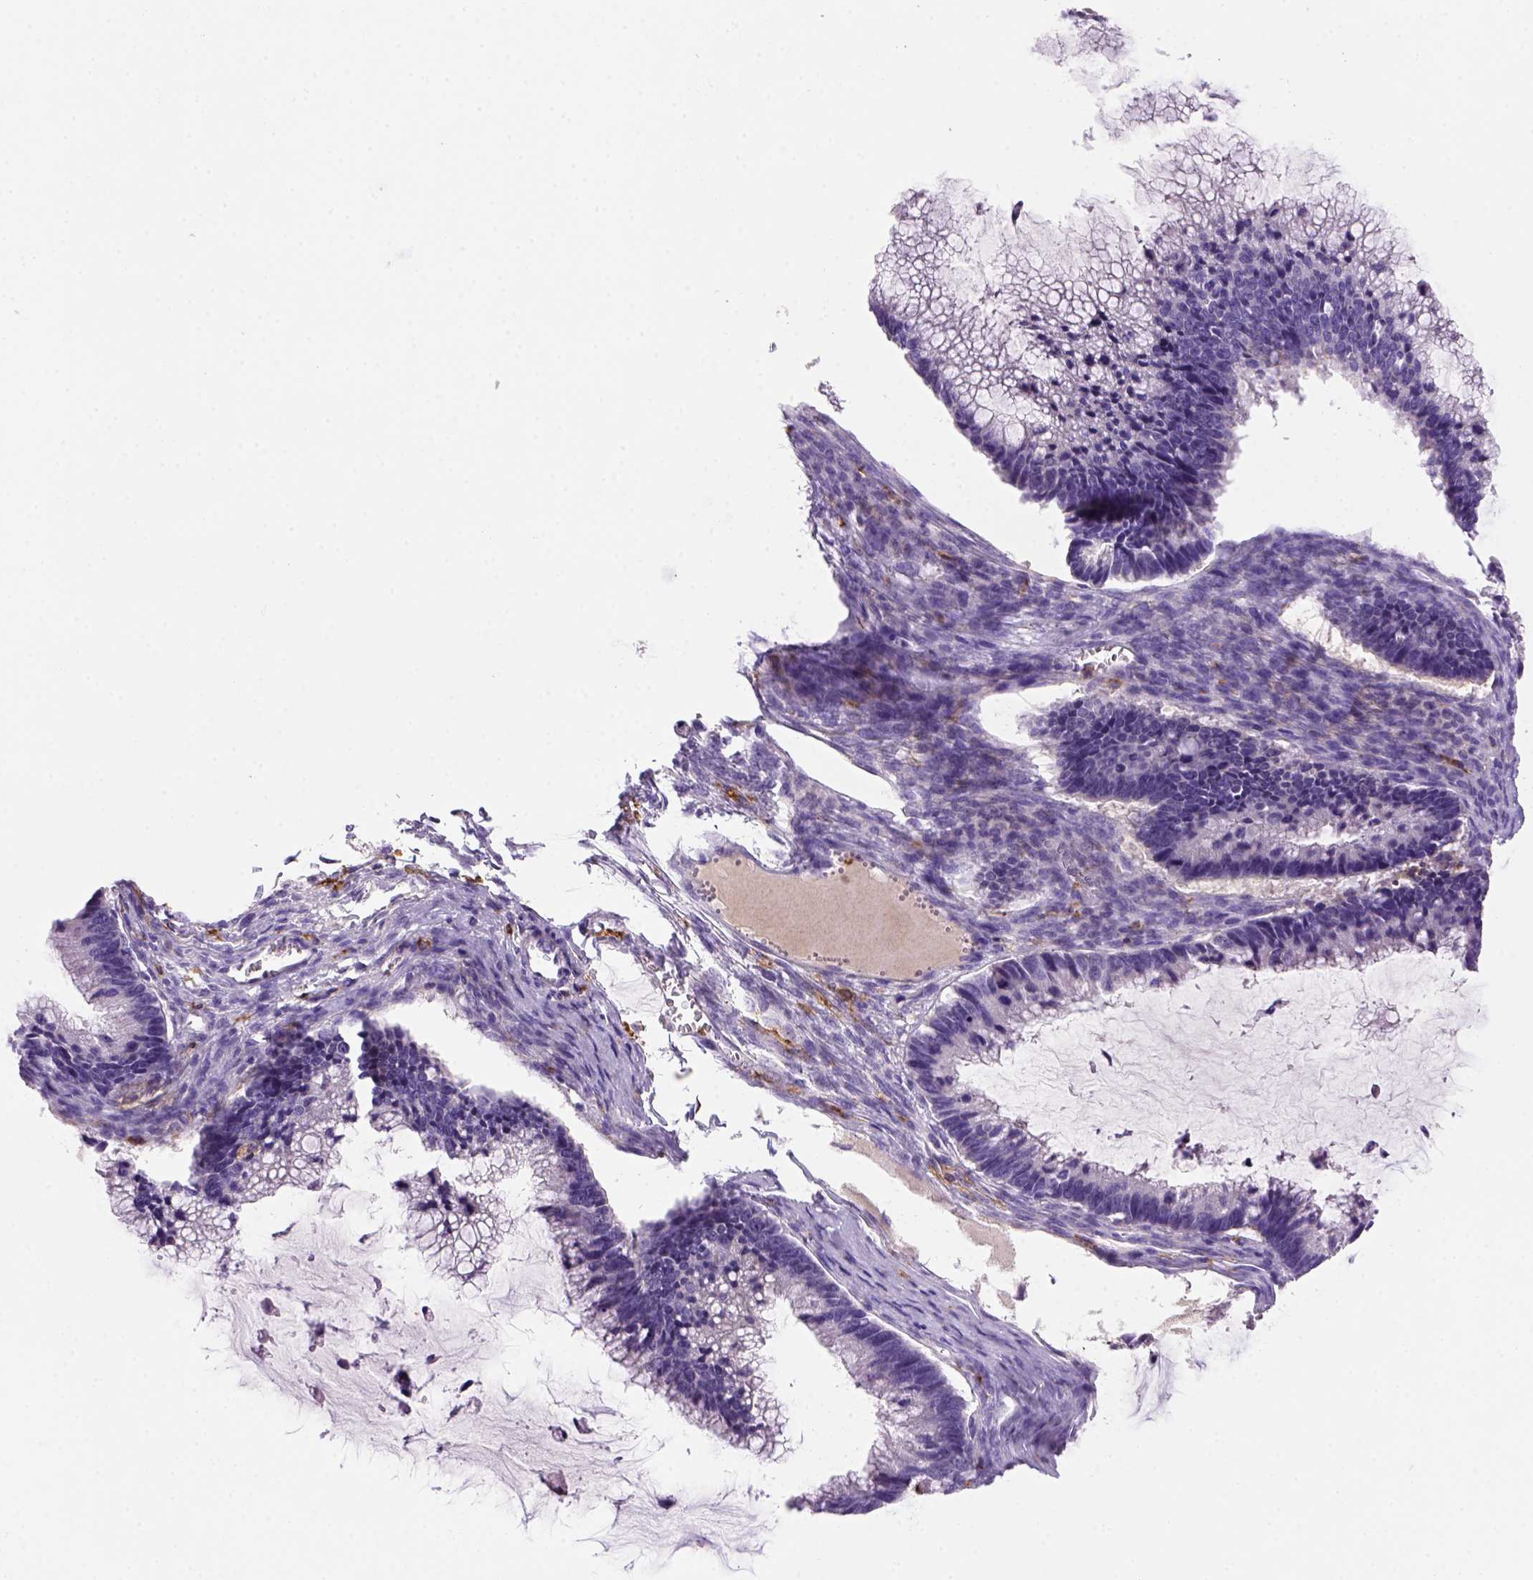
{"staining": {"intensity": "negative", "quantity": "none", "location": "none"}, "tissue": "ovarian cancer", "cell_type": "Tumor cells", "image_type": "cancer", "snomed": [{"axis": "morphology", "description": "Cystadenocarcinoma, mucinous, NOS"}, {"axis": "topography", "description": "Ovary"}], "caption": "Immunohistochemical staining of human ovarian cancer shows no significant positivity in tumor cells.", "gene": "CD14", "patient": {"sex": "female", "age": 38}}